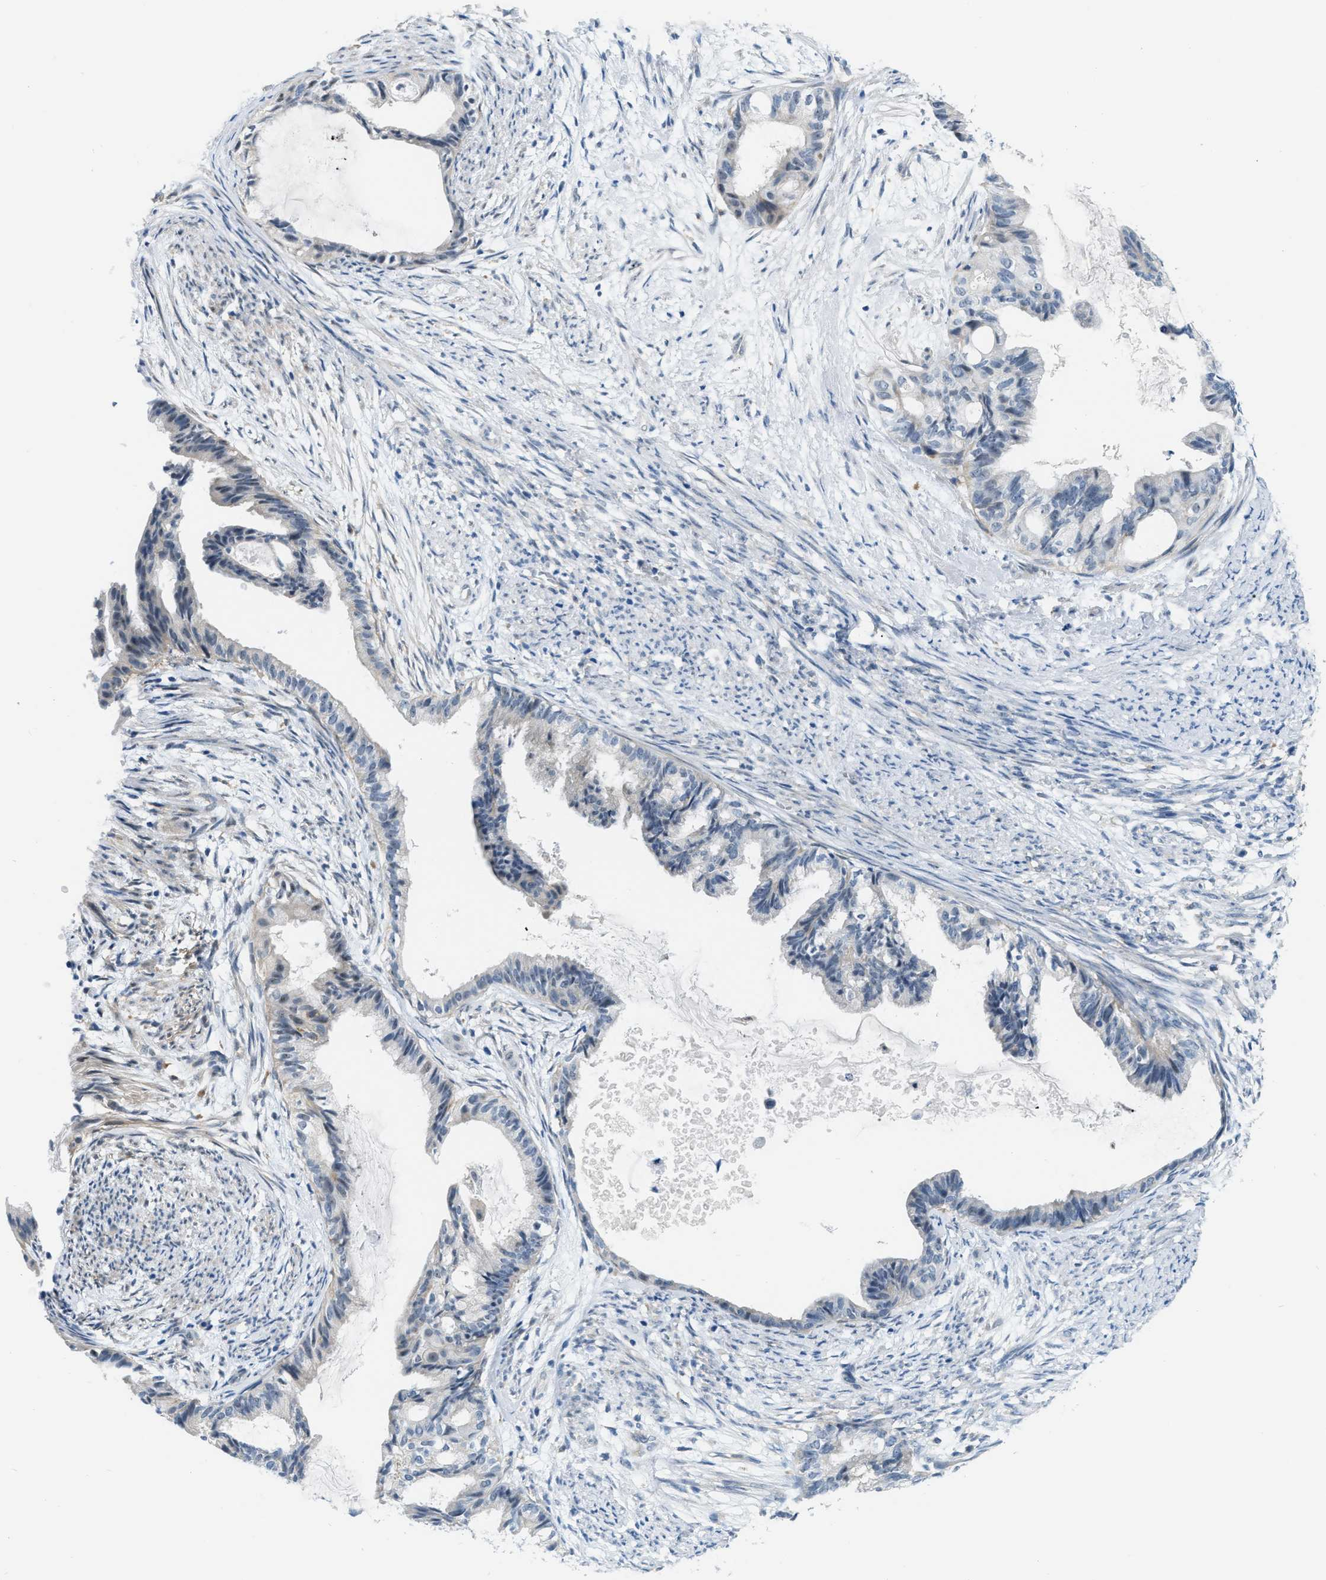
{"staining": {"intensity": "negative", "quantity": "none", "location": "none"}, "tissue": "cervical cancer", "cell_type": "Tumor cells", "image_type": "cancer", "snomed": [{"axis": "morphology", "description": "Normal tissue, NOS"}, {"axis": "morphology", "description": "Adenocarcinoma, NOS"}, {"axis": "topography", "description": "Cervix"}, {"axis": "topography", "description": "Endometrium"}], "caption": "Immunohistochemistry (IHC) histopathology image of human cervical cancer stained for a protein (brown), which shows no positivity in tumor cells.", "gene": "PHRF1", "patient": {"sex": "female", "age": 86}}